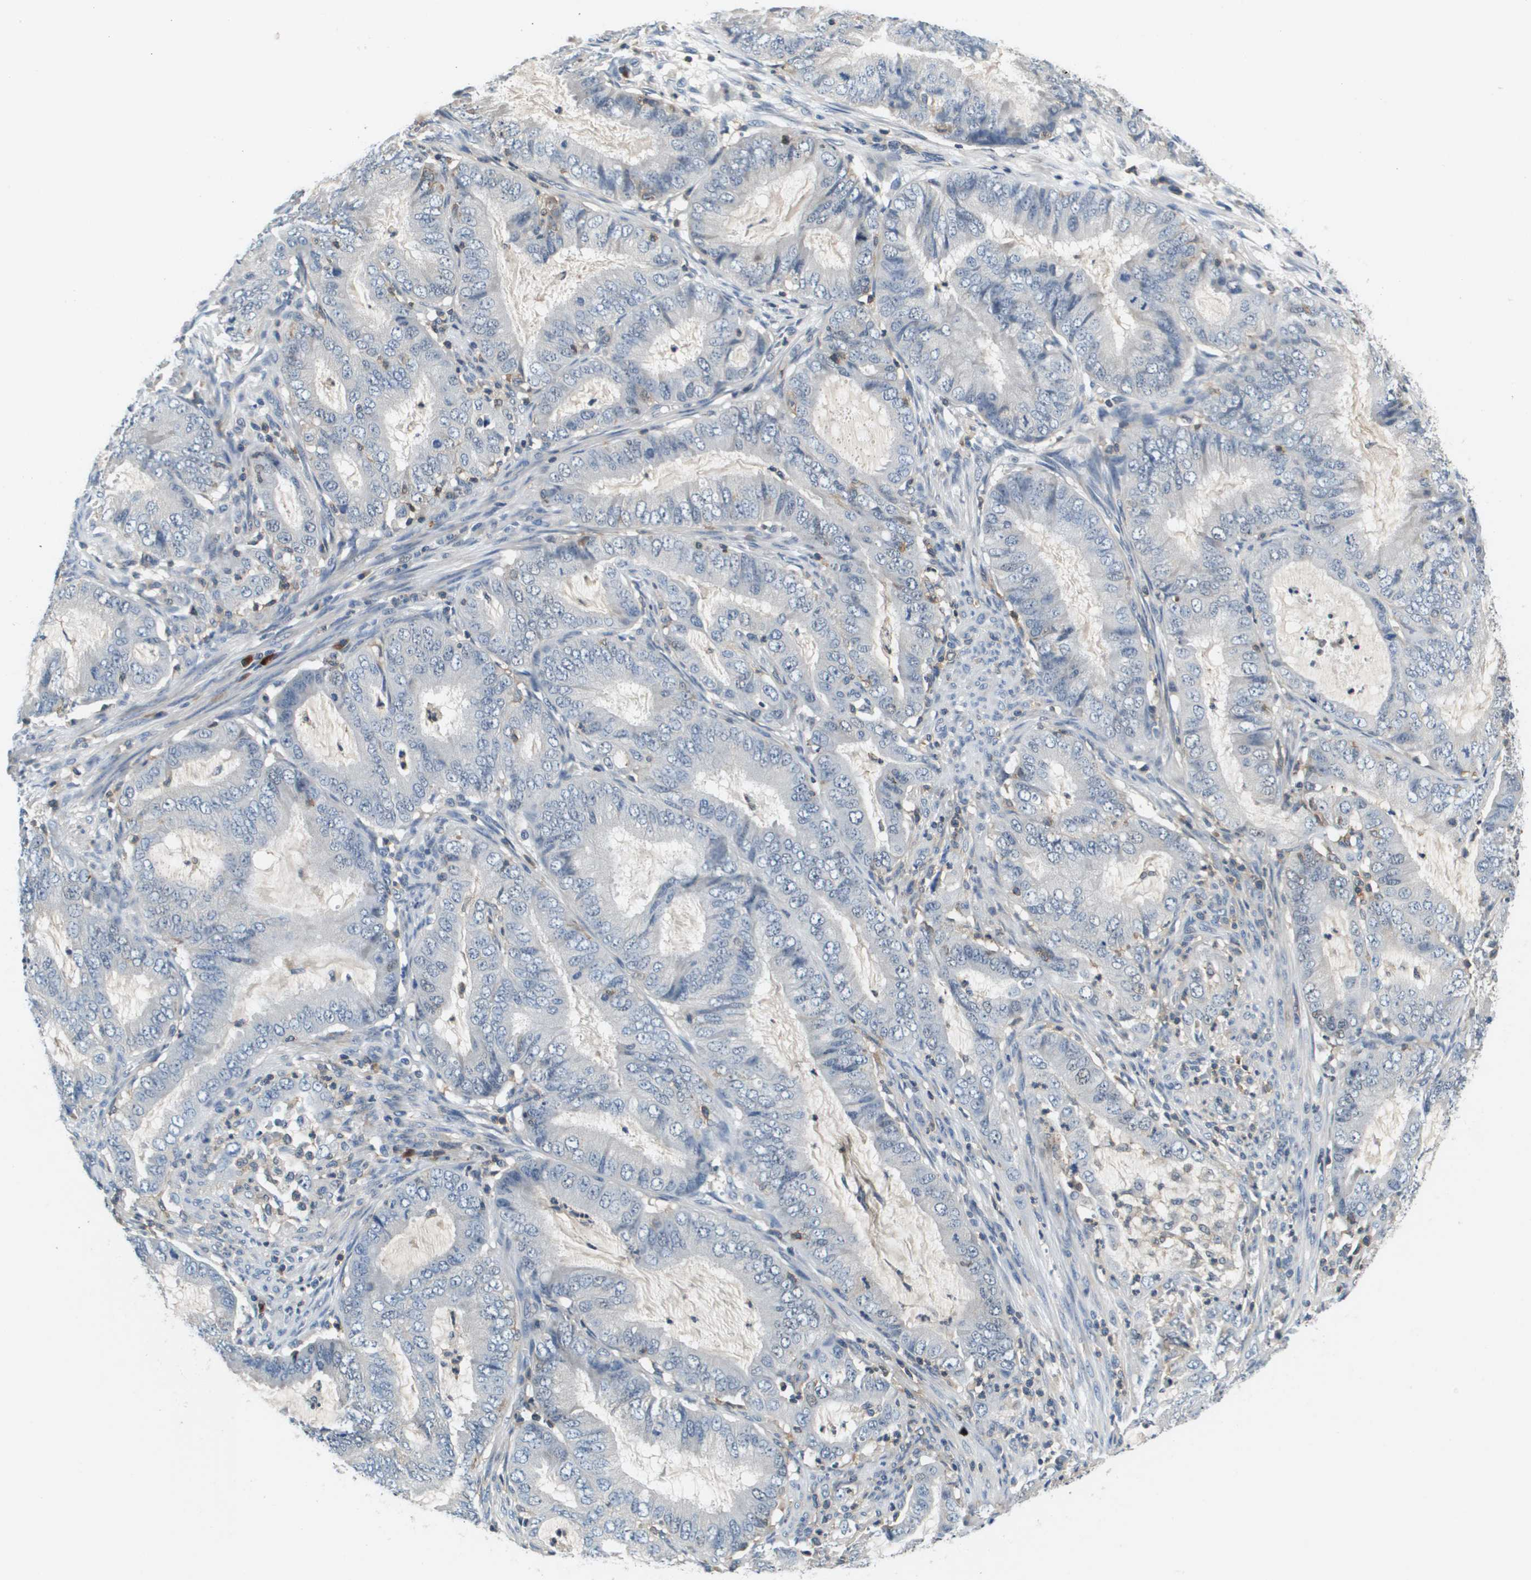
{"staining": {"intensity": "negative", "quantity": "none", "location": "none"}, "tissue": "endometrial cancer", "cell_type": "Tumor cells", "image_type": "cancer", "snomed": [{"axis": "morphology", "description": "Adenocarcinoma, NOS"}, {"axis": "topography", "description": "Endometrium"}], "caption": "IHC image of endometrial adenocarcinoma stained for a protein (brown), which demonstrates no positivity in tumor cells.", "gene": "KCNQ5", "patient": {"sex": "female", "age": 70}}